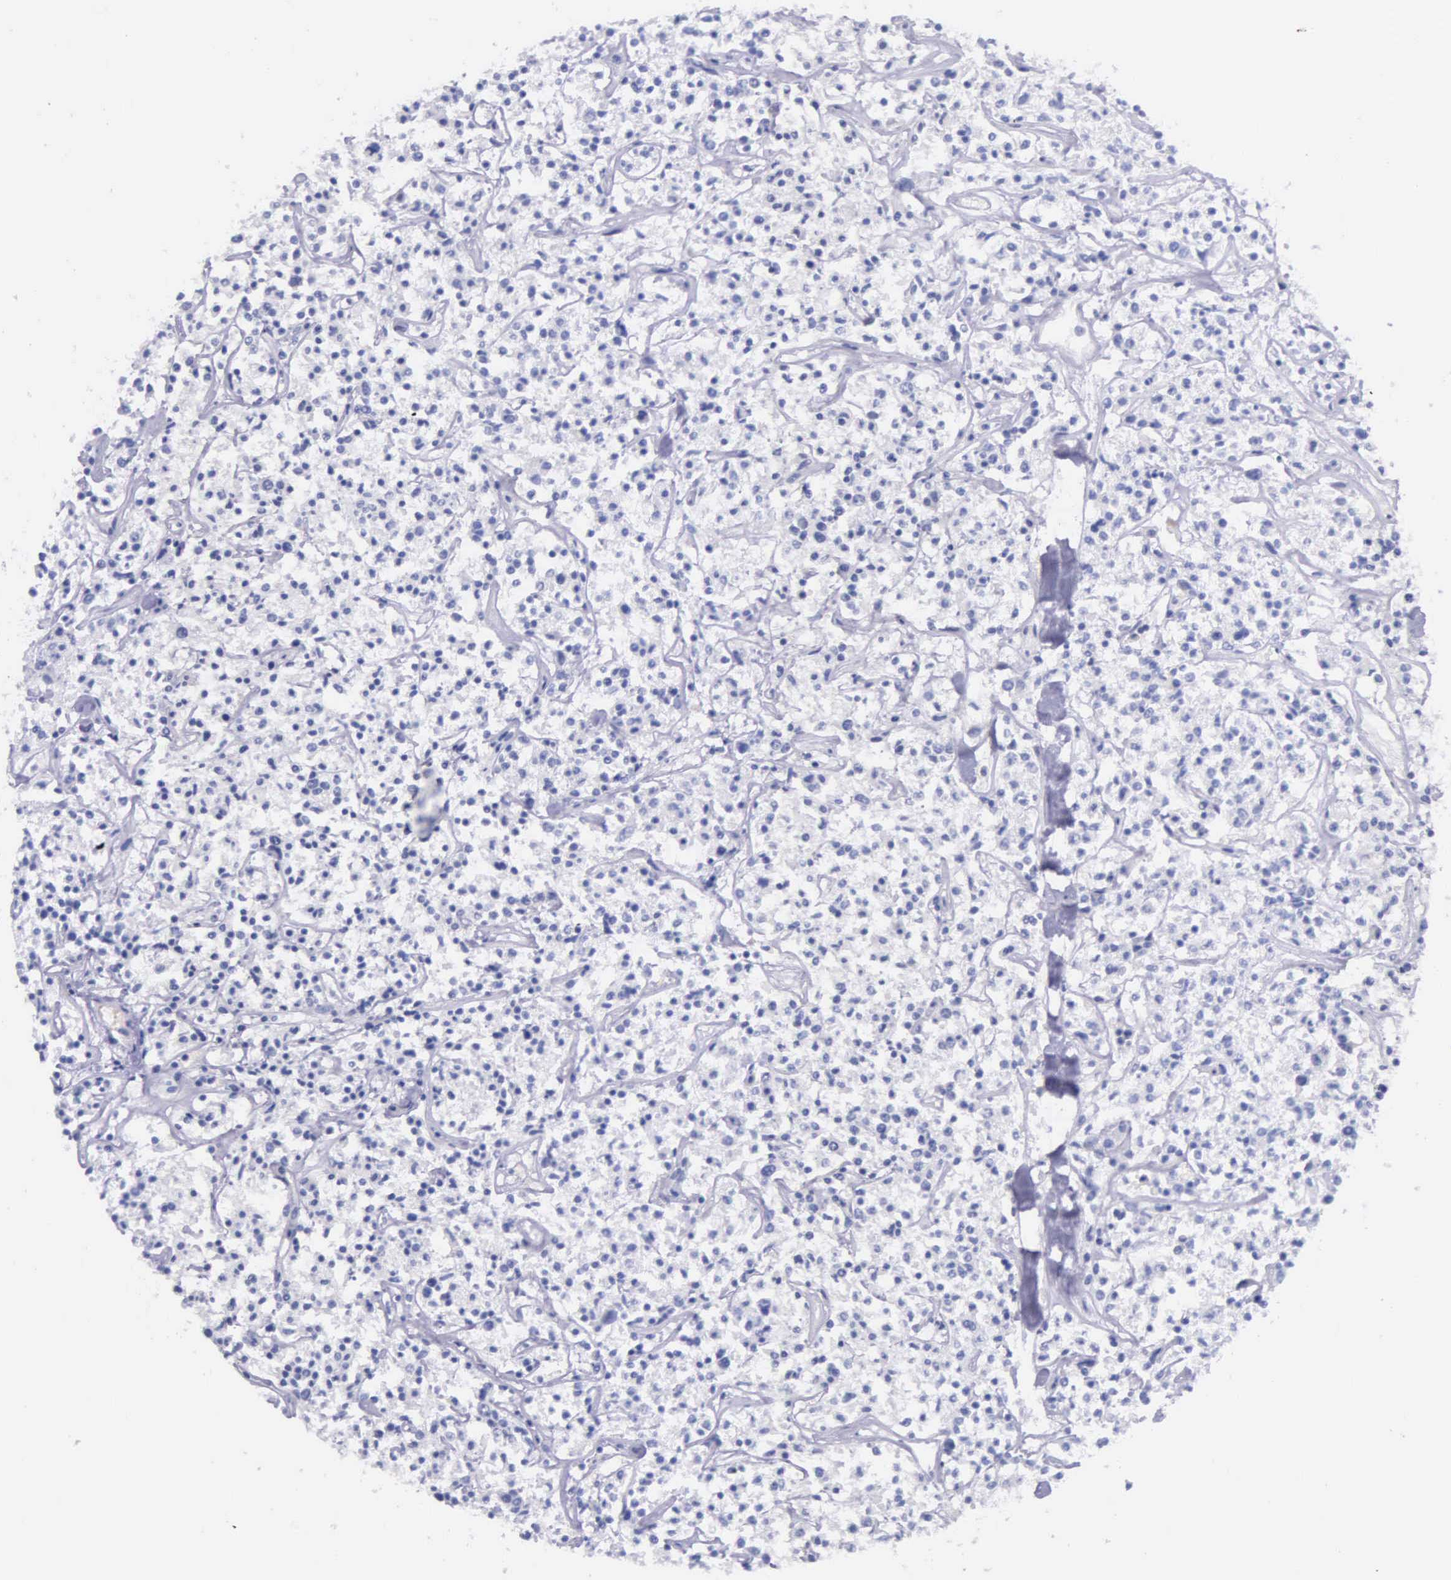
{"staining": {"intensity": "negative", "quantity": "none", "location": "none"}, "tissue": "lymphoma", "cell_type": "Tumor cells", "image_type": "cancer", "snomed": [{"axis": "morphology", "description": "Malignant lymphoma, non-Hodgkin's type, Low grade"}, {"axis": "topography", "description": "Small intestine"}], "caption": "This is an immunohistochemistry (IHC) photomicrograph of low-grade malignant lymphoma, non-Hodgkin's type. There is no expression in tumor cells.", "gene": "GSTT2", "patient": {"sex": "female", "age": 59}}